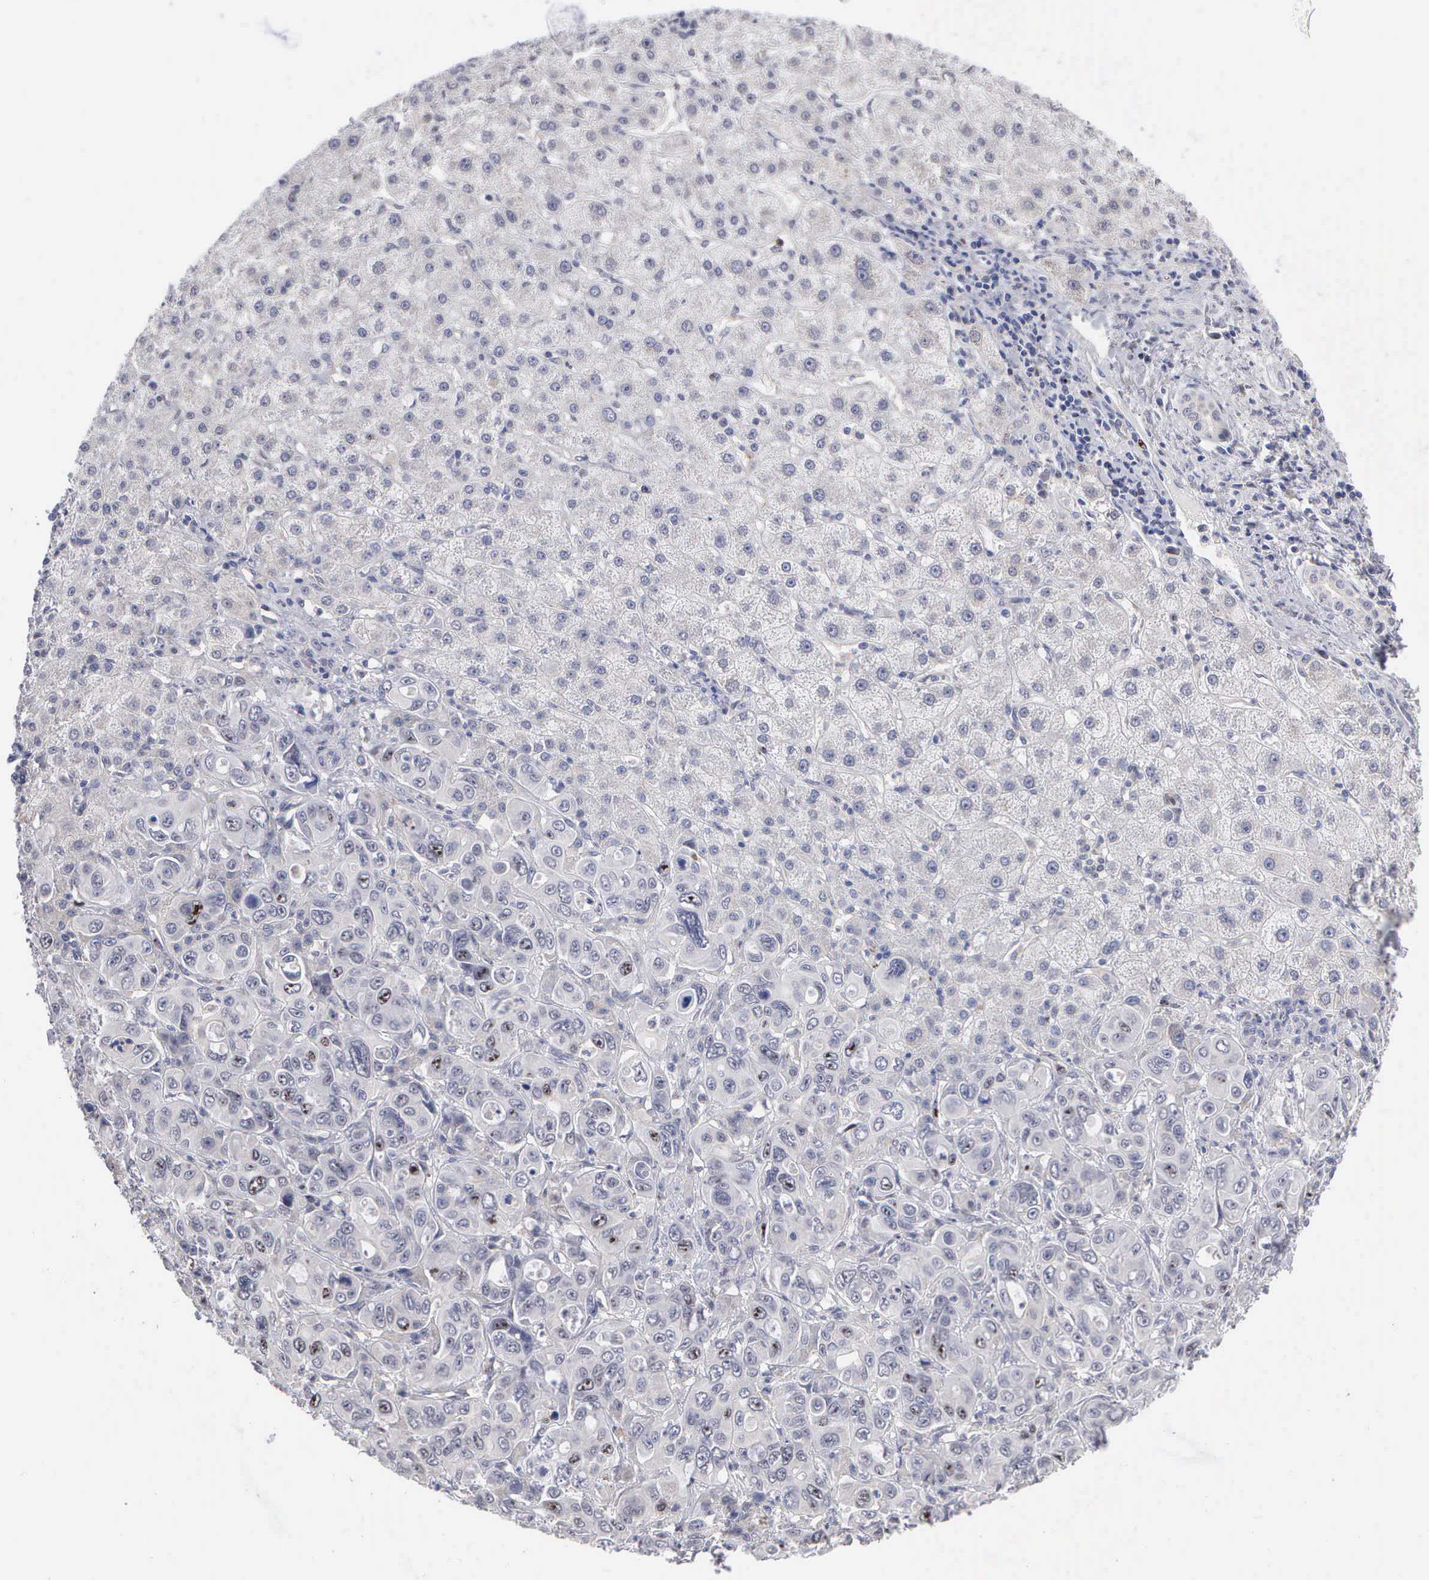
{"staining": {"intensity": "negative", "quantity": "none", "location": "none"}, "tissue": "liver cancer", "cell_type": "Tumor cells", "image_type": "cancer", "snomed": [{"axis": "morphology", "description": "Cholangiocarcinoma"}, {"axis": "topography", "description": "Liver"}], "caption": "A high-resolution image shows immunohistochemistry staining of cholangiocarcinoma (liver), which exhibits no significant staining in tumor cells. (Brightfield microscopy of DAB (3,3'-diaminobenzidine) immunohistochemistry (IHC) at high magnification).", "gene": "KDM6A", "patient": {"sex": "female", "age": 79}}